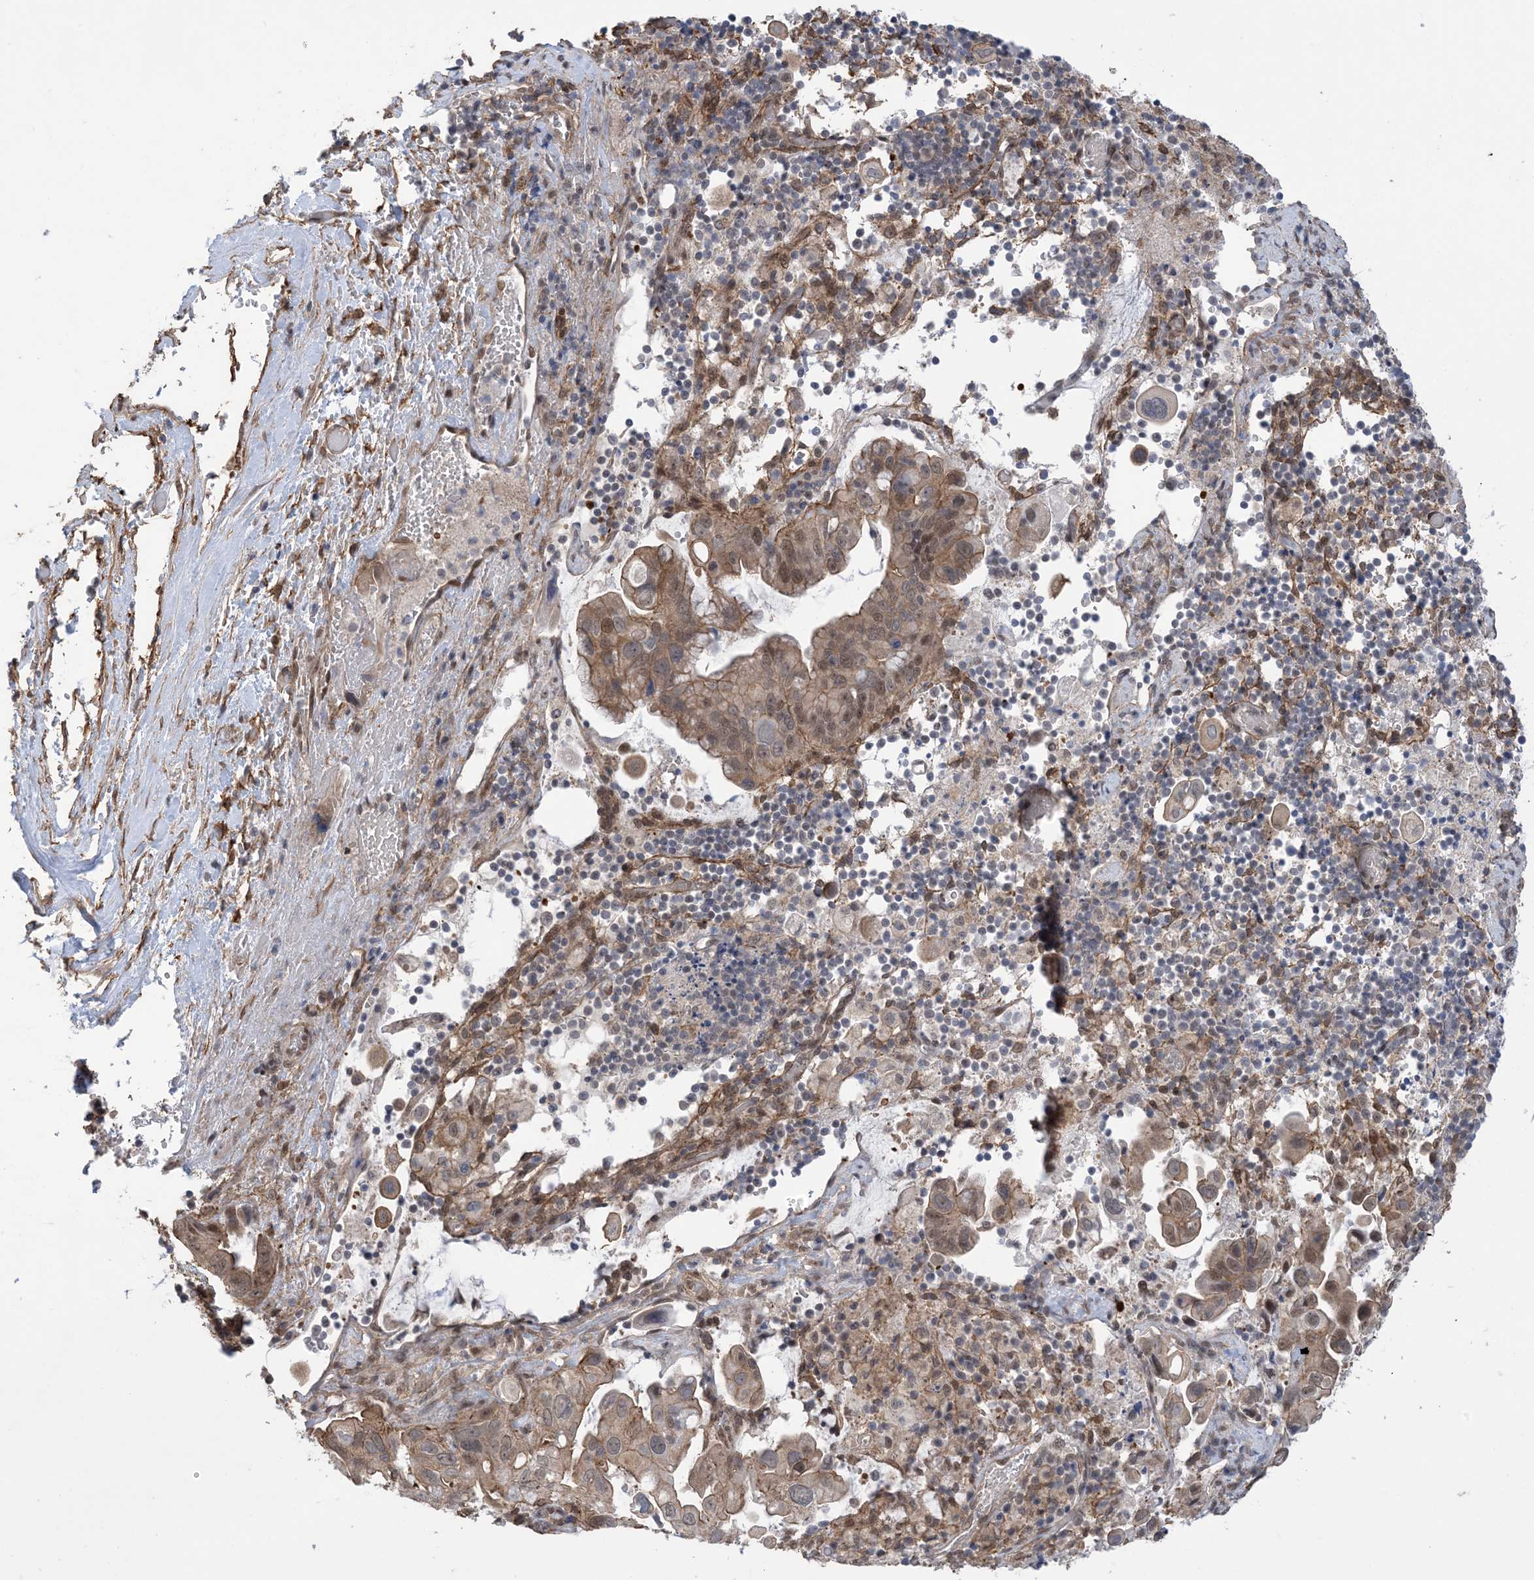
{"staining": {"intensity": "weak", "quantity": "25%-75%", "location": "cytoplasmic/membranous,nuclear"}, "tissue": "pancreatic cancer", "cell_type": "Tumor cells", "image_type": "cancer", "snomed": [{"axis": "morphology", "description": "Inflammation, NOS"}, {"axis": "morphology", "description": "Adenocarcinoma, NOS"}, {"axis": "topography", "description": "Pancreas"}], "caption": "Adenocarcinoma (pancreatic) stained with immunohistochemistry exhibits weak cytoplasmic/membranous and nuclear staining in approximately 25%-75% of tumor cells.", "gene": "ZNF8", "patient": {"sex": "female", "age": 56}}